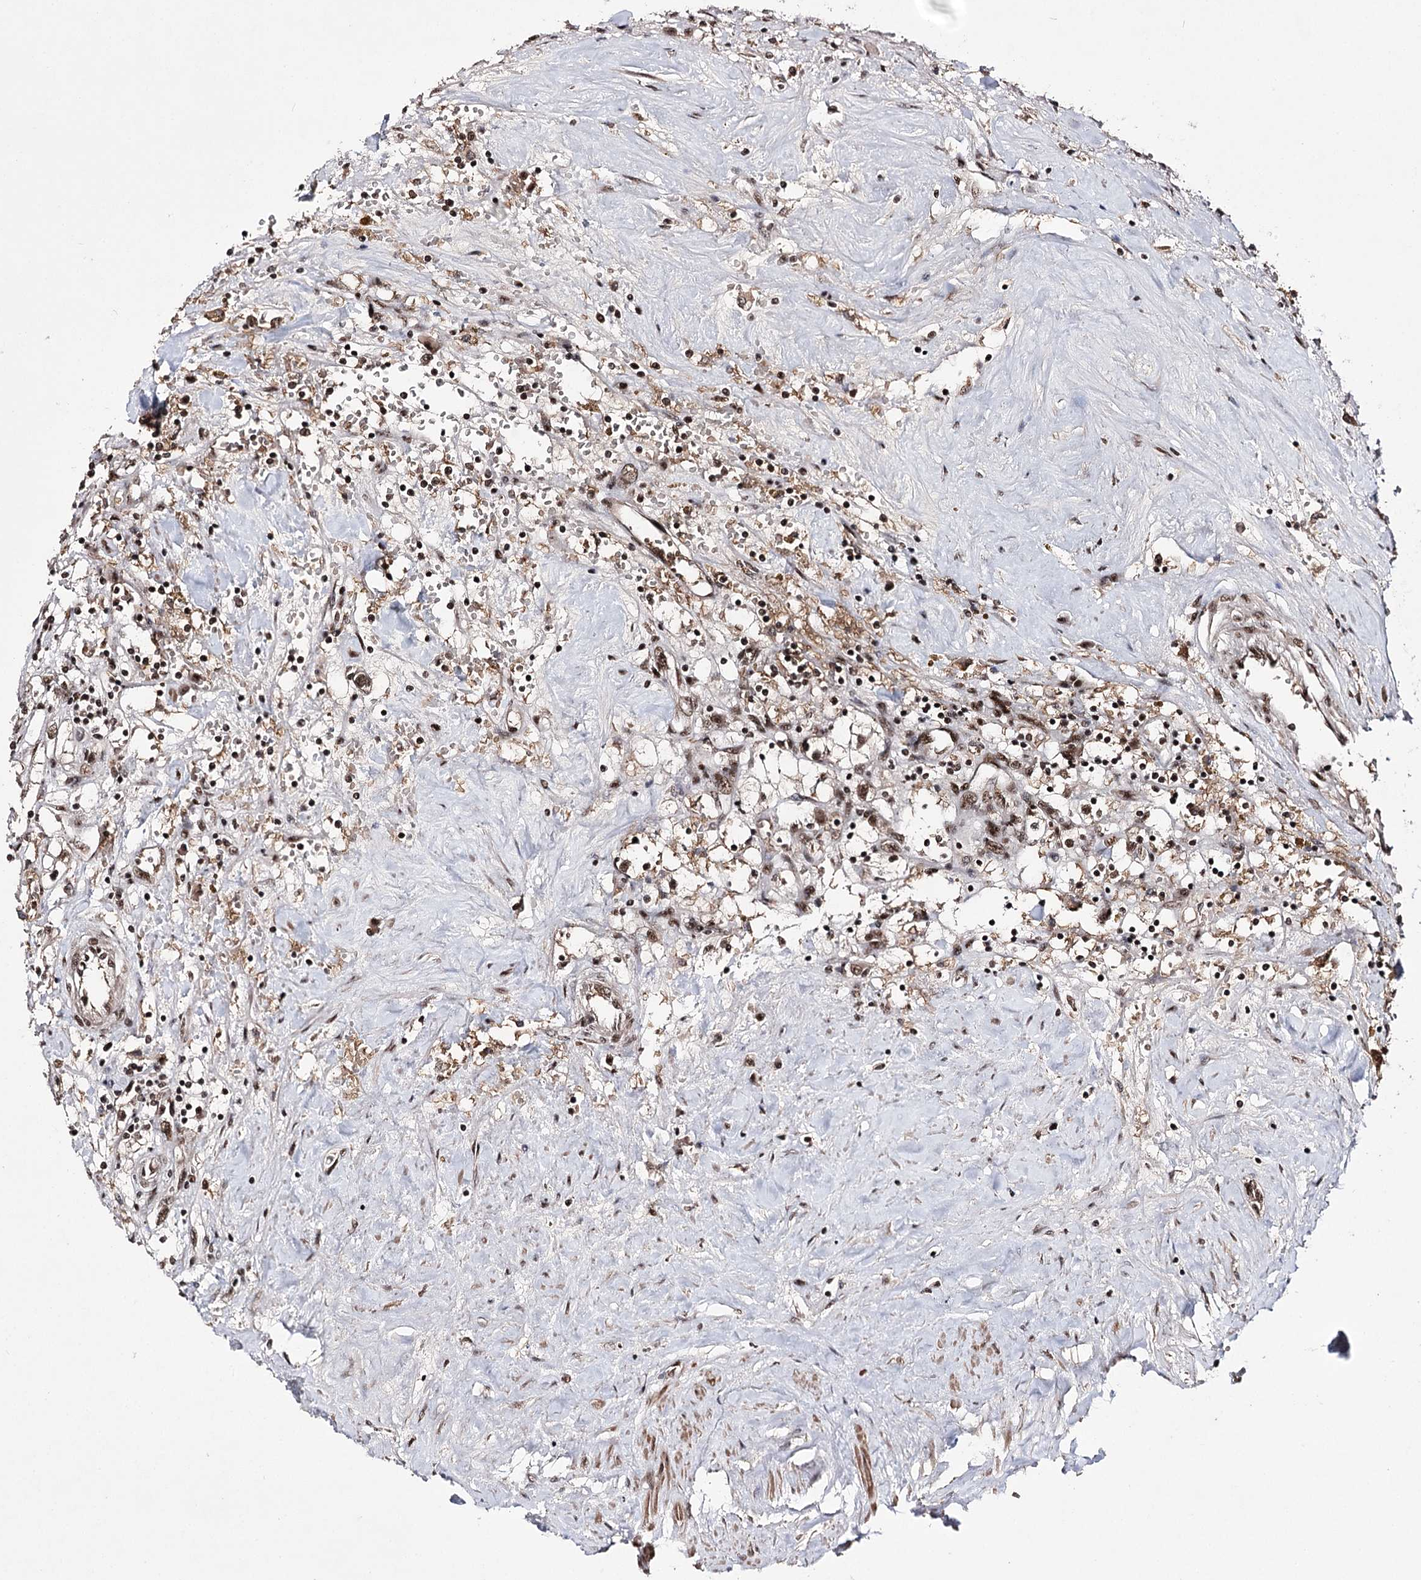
{"staining": {"intensity": "moderate", "quantity": ">75%", "location": "nuclear"}, "tissue": "renal cancer", "cell_type": "Tumor cells", "image_type": "cancer", "snomed": [{"axis": "morphology", "description": "Adenocarcinoma, NOS"}, {"axis": "topography", "description": "Kidney"}], "caption": "A brown stain highlights moderate nuclear staining of a protein in renal cancer (adenocarcinoma) tumor cells. The staining was performed using DAB (3,3'-diaminobenzidine) to visualize the protein expression in brown, while the nuclei were stained in blue with hematoxylin (Magnification: 20x).", "gene": "PRPF40A", "patient": {"sex": "male", "age": 56}}